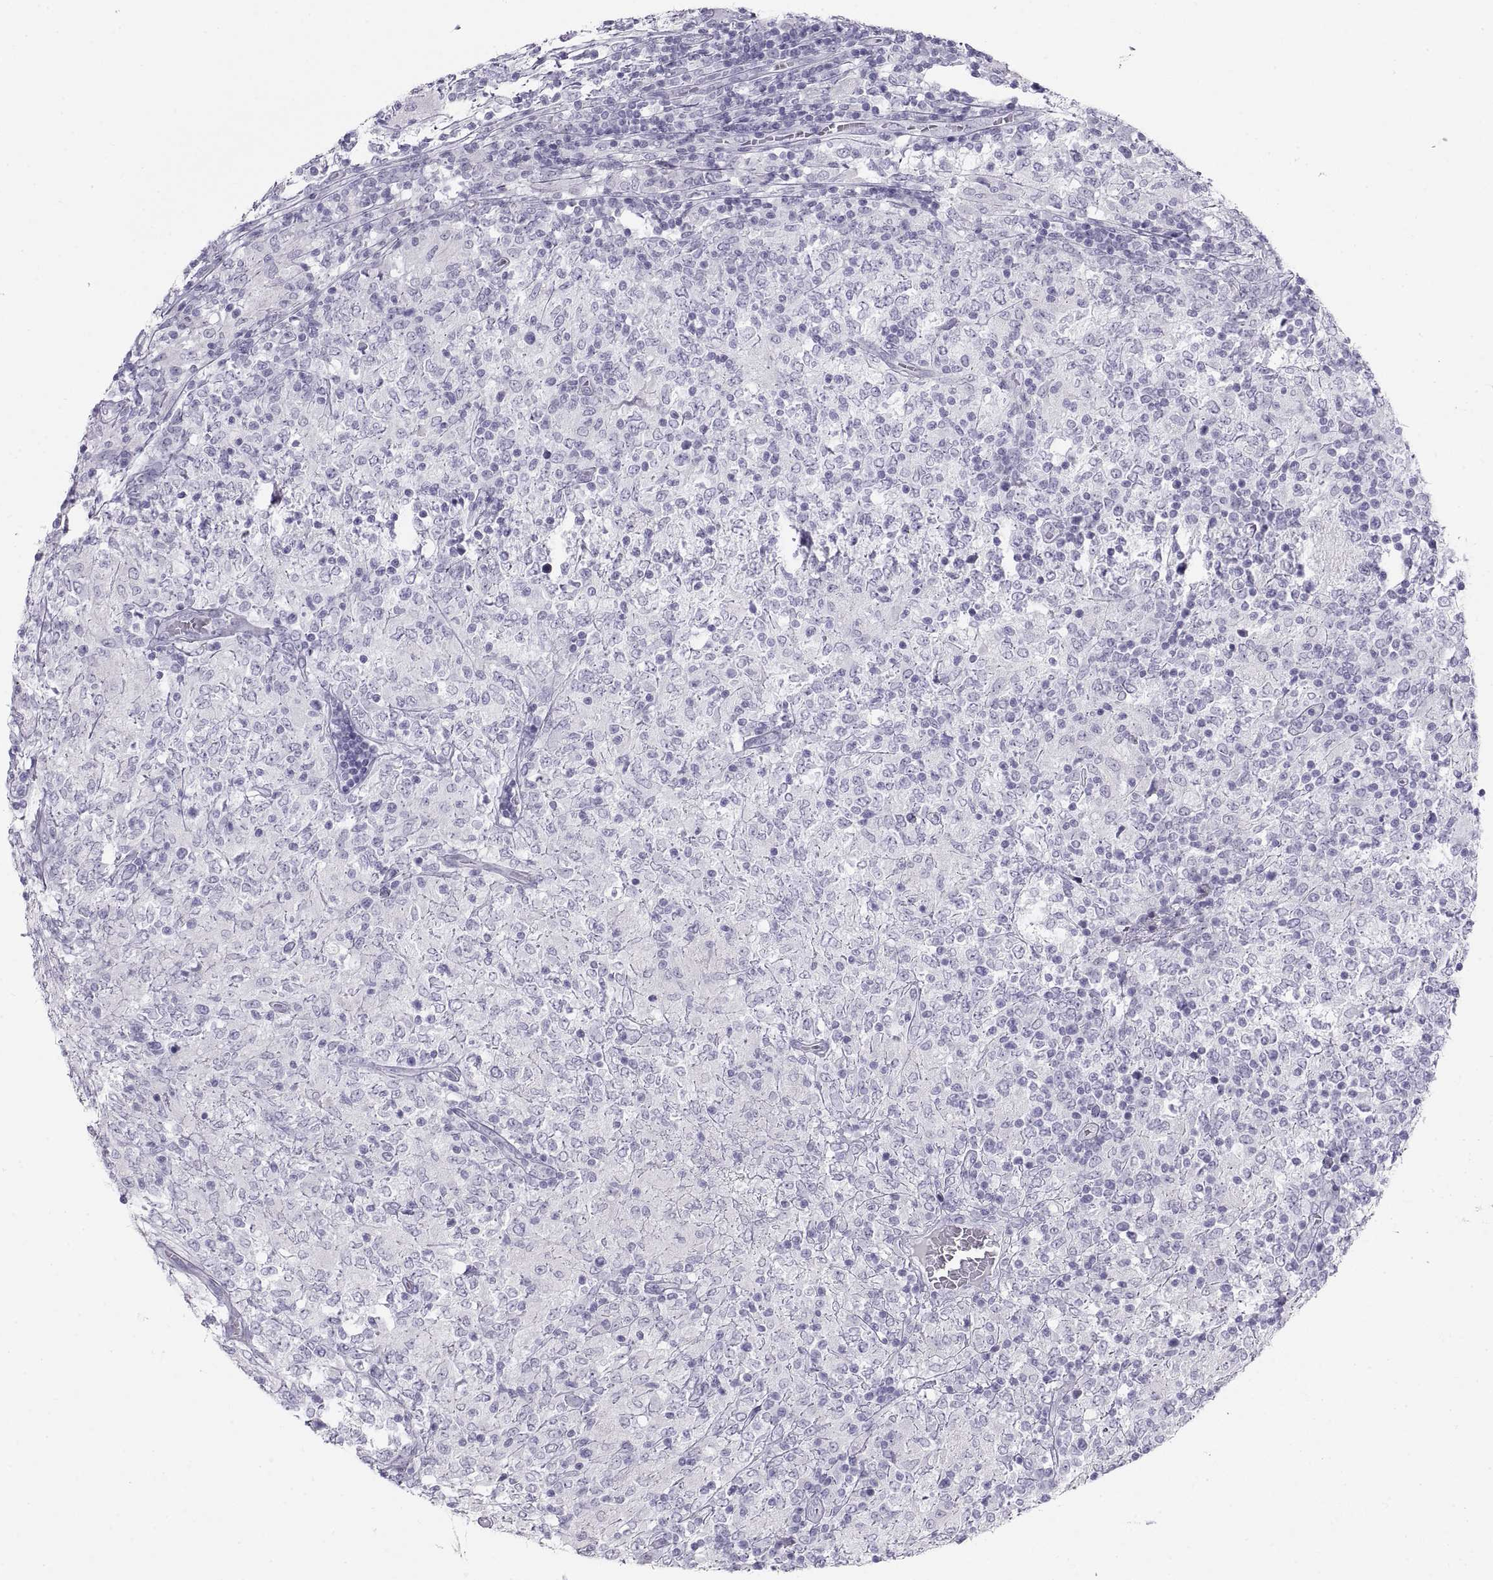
{"staining": {"intensity": "negative", "quantity": "none", "location": "none"}, "tissue": "lymphoma", "cell_type": "Tumor cells", "image_type": "cancer", "snomed": [{"axis": "morphology", "description": "Malignant lymphoma, non-Hodgkin's type, High grade"}, {"axis": "topography", "description": "Lymph node"}], "caption": "Lymphoma stained for a protein using immunohistochemistry displays no staining tumor cells.", "gene": "SEMG1", "patient": {"sex": "female", "age": 84}}